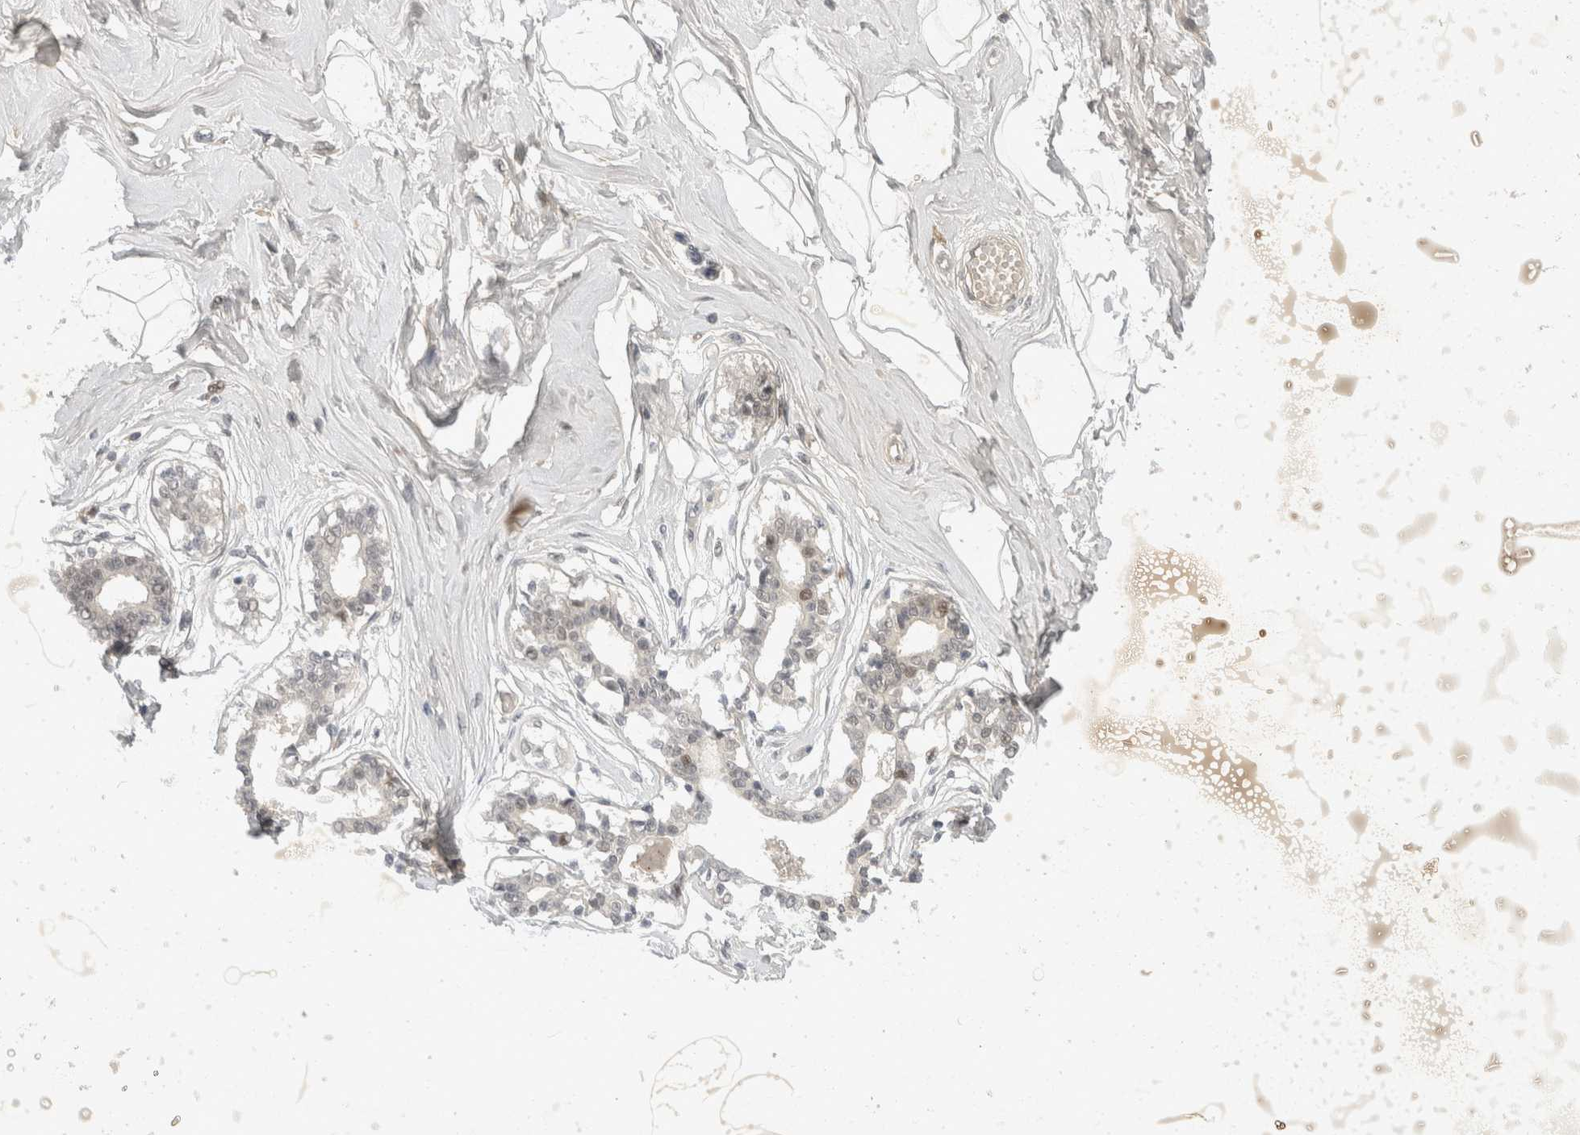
{"staining": {"intensity": "negative", "quantity": "none", "location": "none"}, "tissue": "breast", "cell_type": "Adipocytes", "image_type": "normal", "snomed": [{"axis": "morphology", "description": "Normal tissue, NOS"}, {"axis": "topography", "description": "Breast"}], "caption": "An immunohistochemistry histopathology image of normal breast is shown. There is no staining in adipocytes of breast. Brightfield microscopy of immunohistochemistry (IHC) stained with DAB (3,3'-diaminobenzidine) (brown) and hematoxylin (blue), captured at high magnification.", "gene": "TOM1L2", "patient": {"sex": "female", "age": 45}}